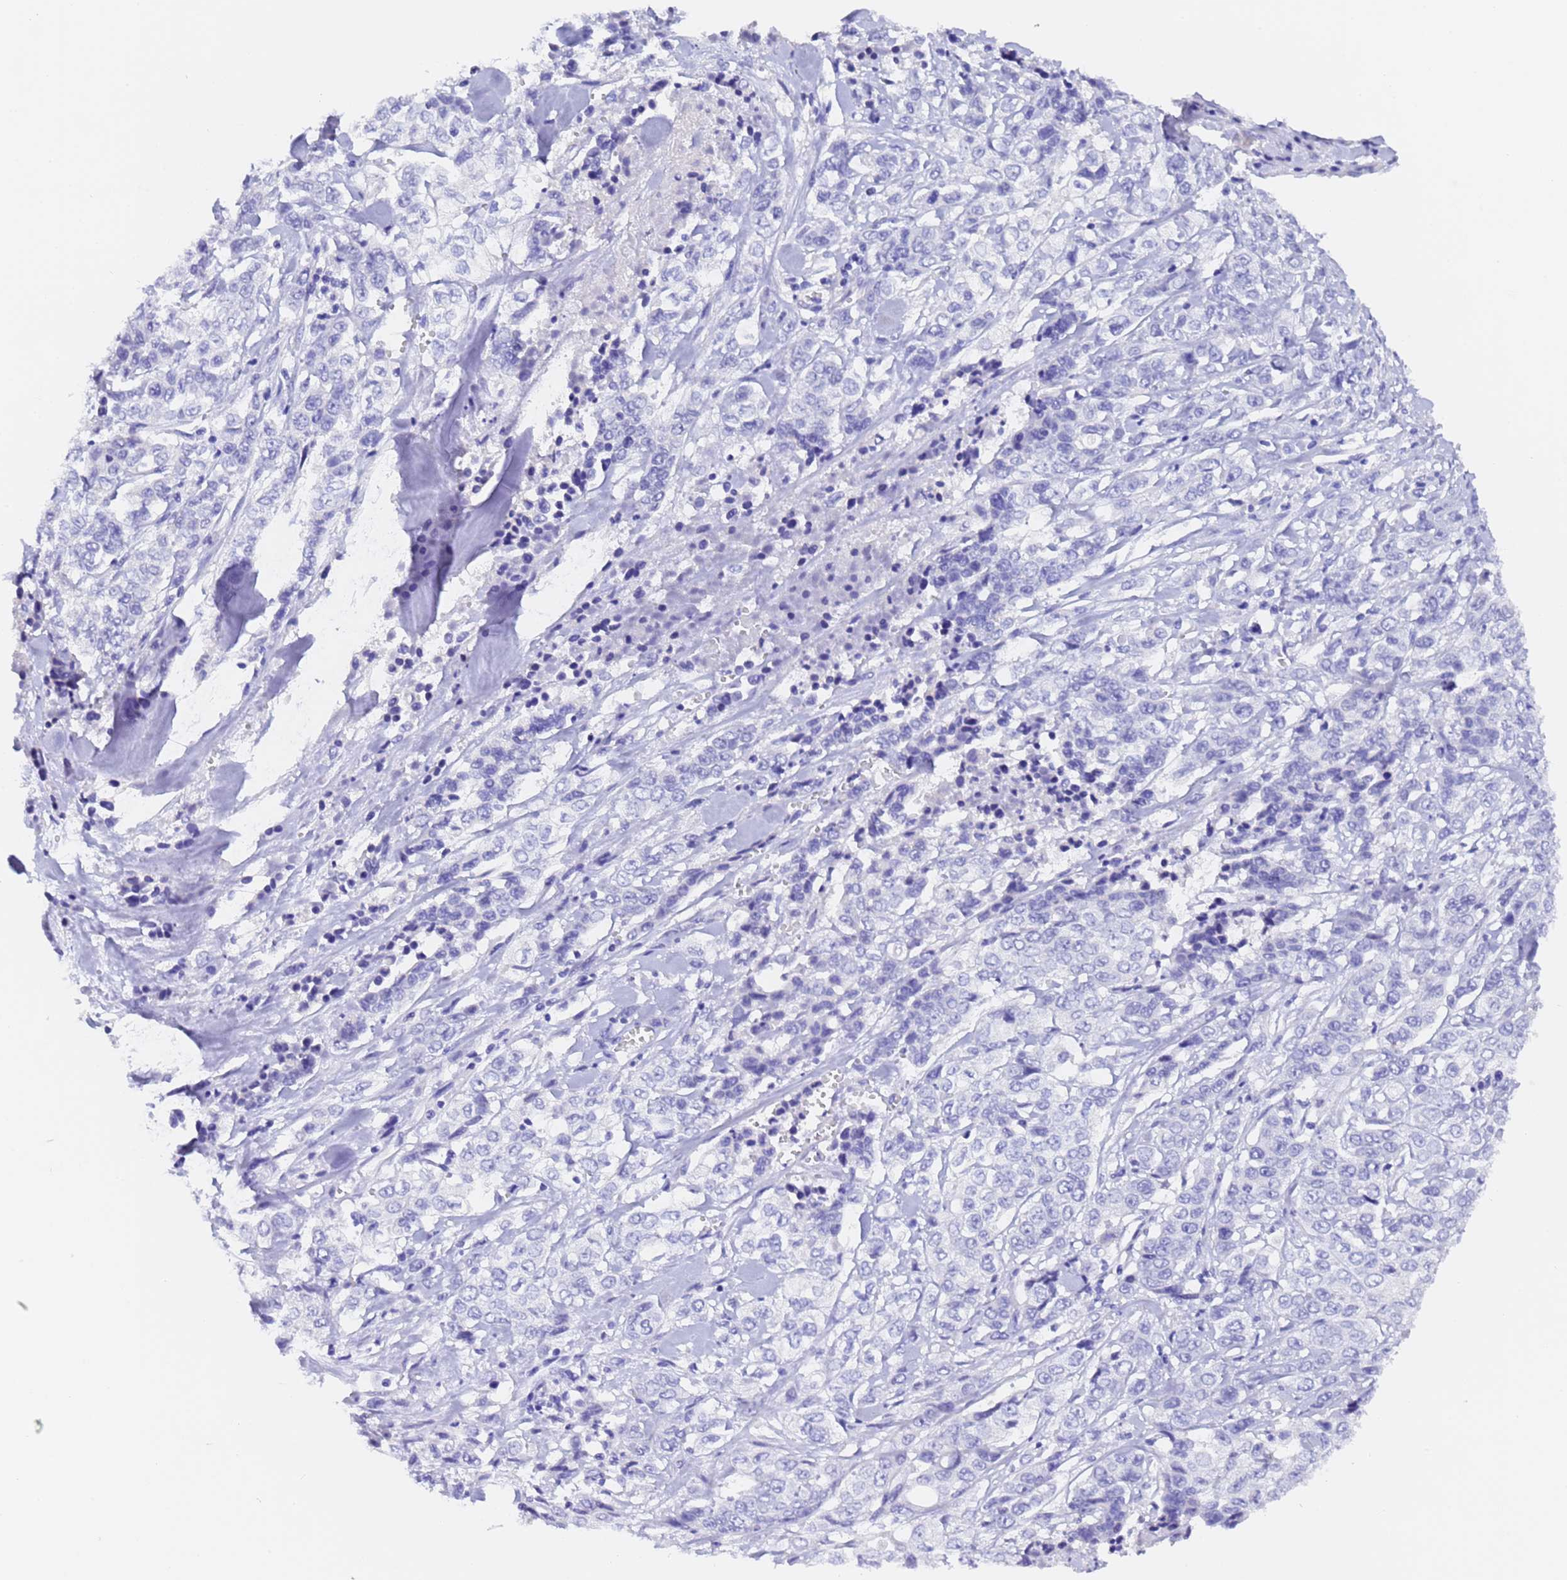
{"staining": {"intensity": "negative", "quantity": "none", "location": "none"}, "tissue": "stomach cancer", "cell_type": "Tumor cells", "image_type": "cancer", "snomed": [{"axis": "morphology", "description": "Adenocarcinoma, NOS"}, {"axis": "topography", "description": "Stomach, upper"}], "caption": "Immunohistochemical staining of human stomach cancer displays no significant expression in tumor cells.", "gene": "GABRA1", "patient": {"sex": "male", "age": 62}}